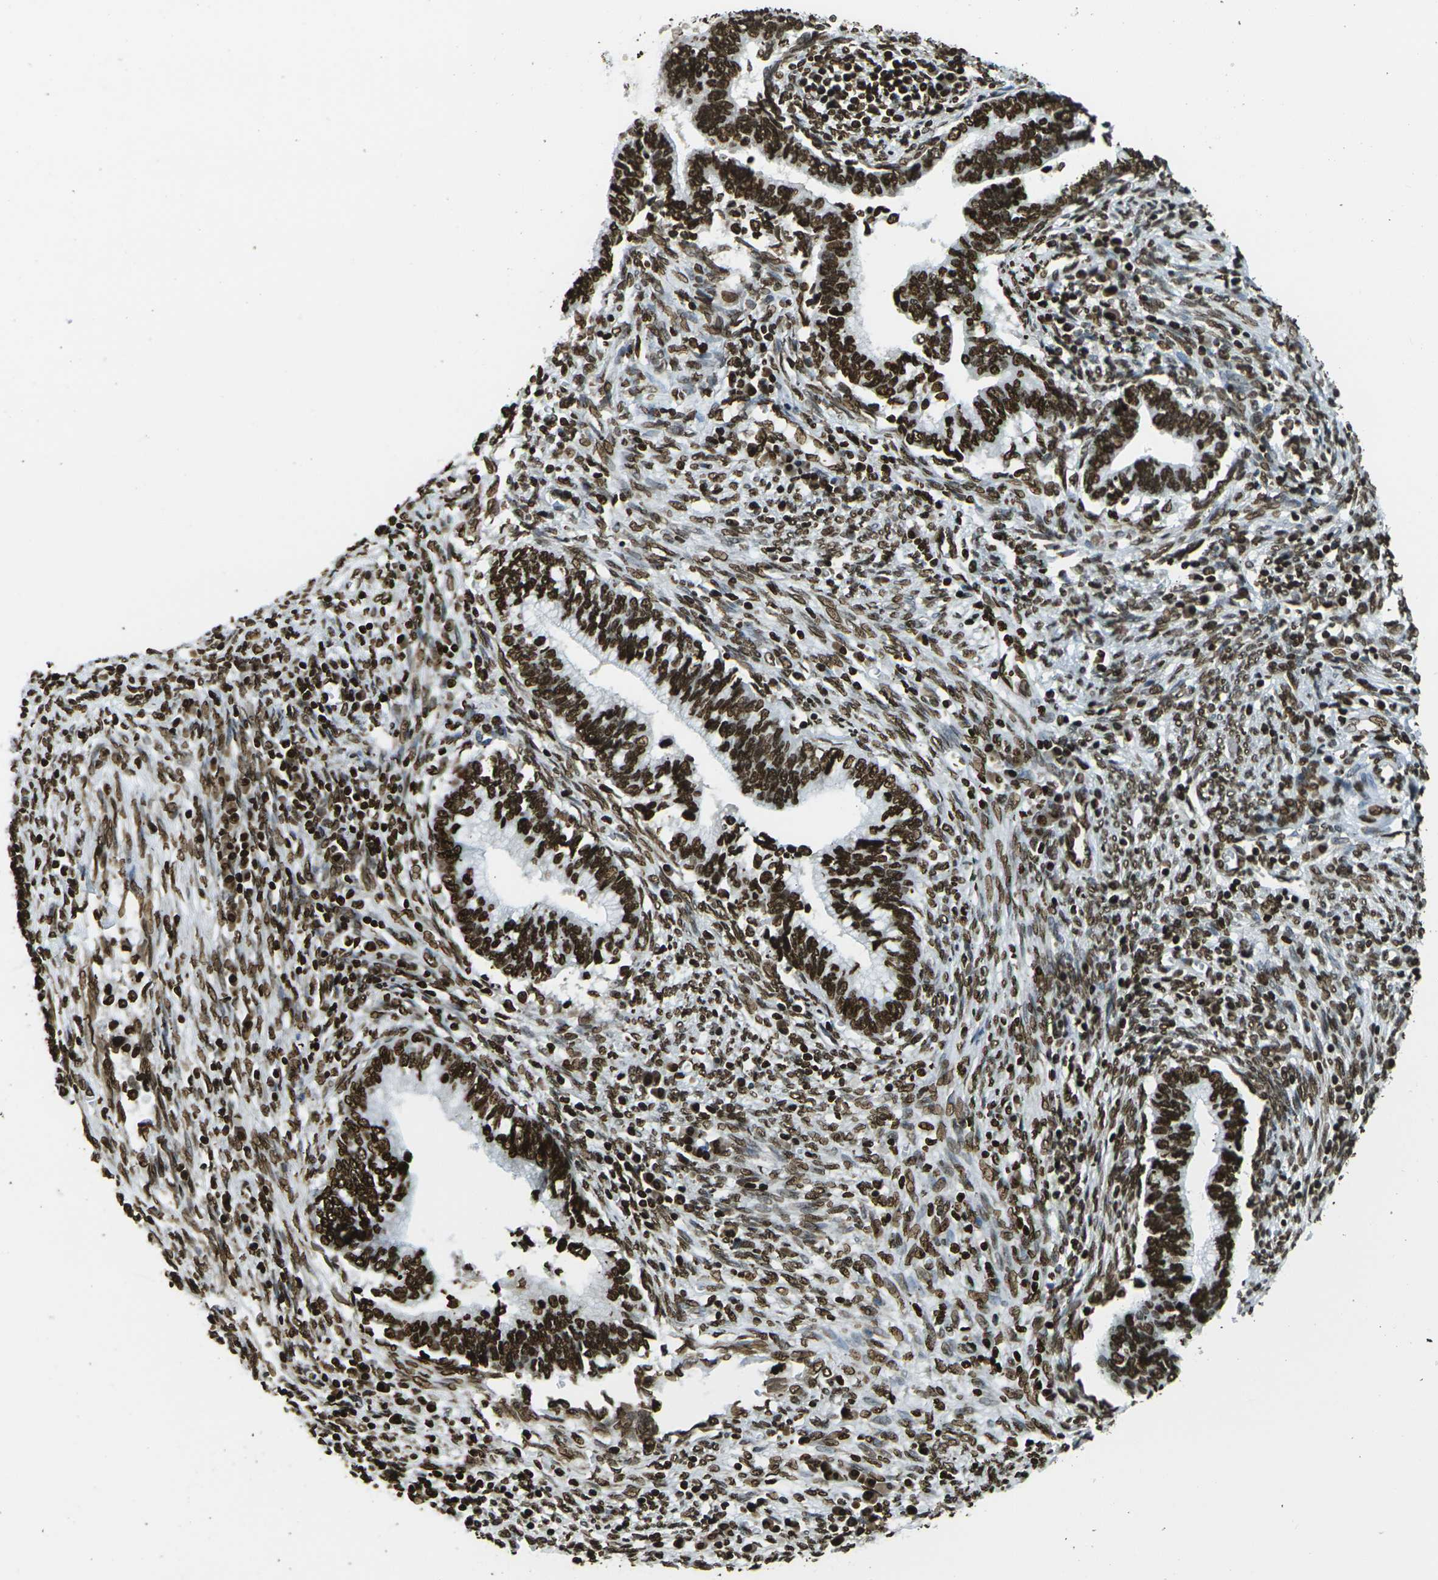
{"staining": {"intensity": "strong", "quantity": ">75%", "location": "nuclear"}, "tissue": "cervical cancer", "cell_type": "Tumor cells", "image_type": "cancer", "snomed": [{"axis": "morphology", "description": "Adenocarcinoma, NOS"}, {"axis": "topography", "description": "Cervix"}], "caption": "IHC image of neoplastic tissue: cervical cancer stained using immunohistochemistry demonstrates high levels of strong protein expression localized specifically in the nuclear of tumor cells, appearing as a nuclear brown color.", "gene": "H1-2", "patient": {"sex": "female", "age": 44}}